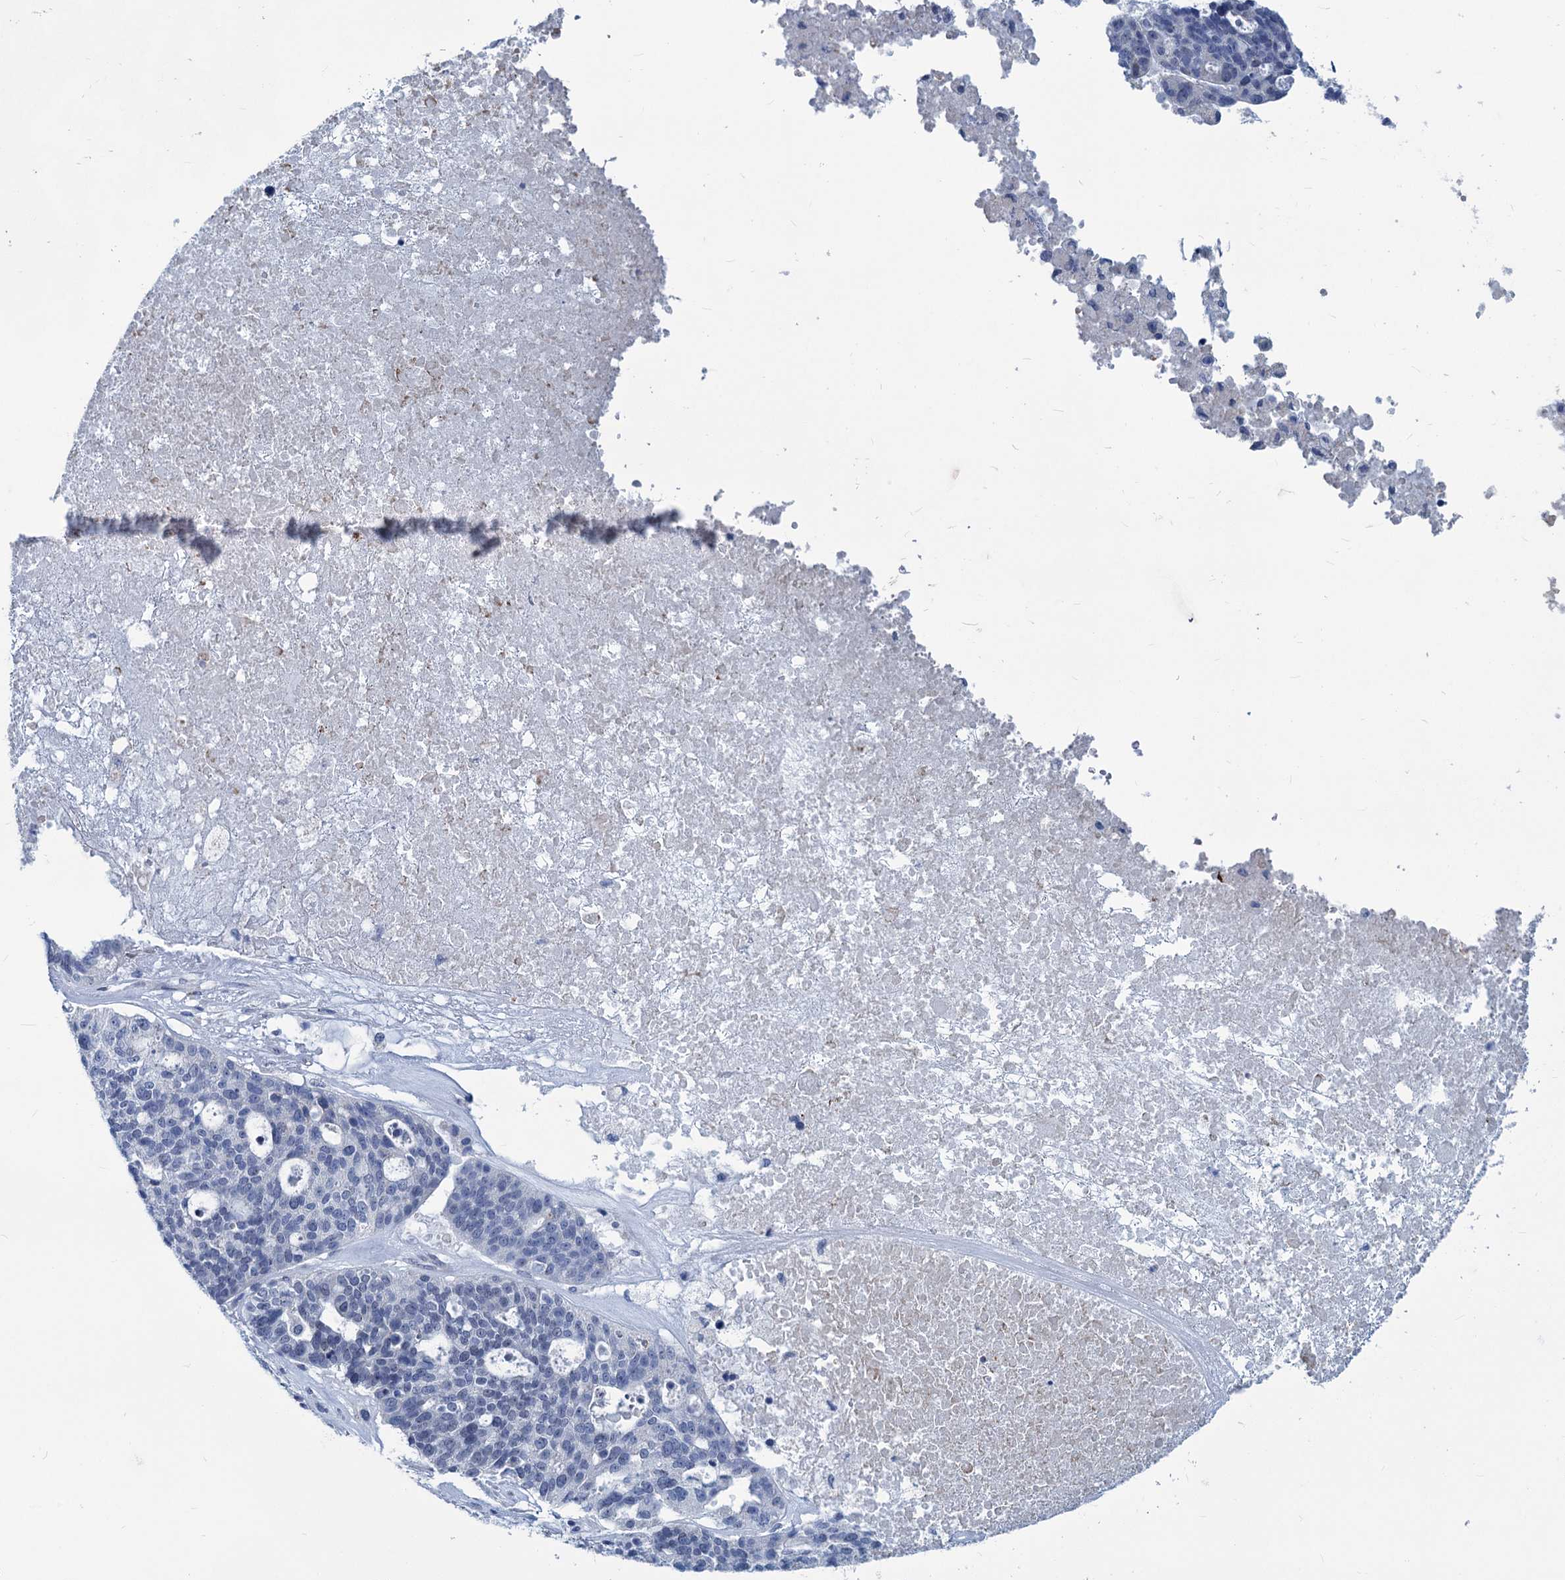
{"staining": {"intensity": "negative", "quantity": "none", "location": "none"}, "tissue": "ovarian cancer", "cell_type": "Tumor cells", "image_type": "cancer", "snomed": [{"axis": "morphology", "description": "Cystadenocarcinoma, serous, NOS"}, {"axis": "topography", "description": "Ovary"}], "caption": "Immunohistochemistry histopathology image of neoplastic tissue: human serous cystadenocarcinoma (ovarian) stained with DAB demonstrates no significant protein positivity in tumor cells.", "gene": "NEU3", "patient": {"sex": "female", "age": 59}}